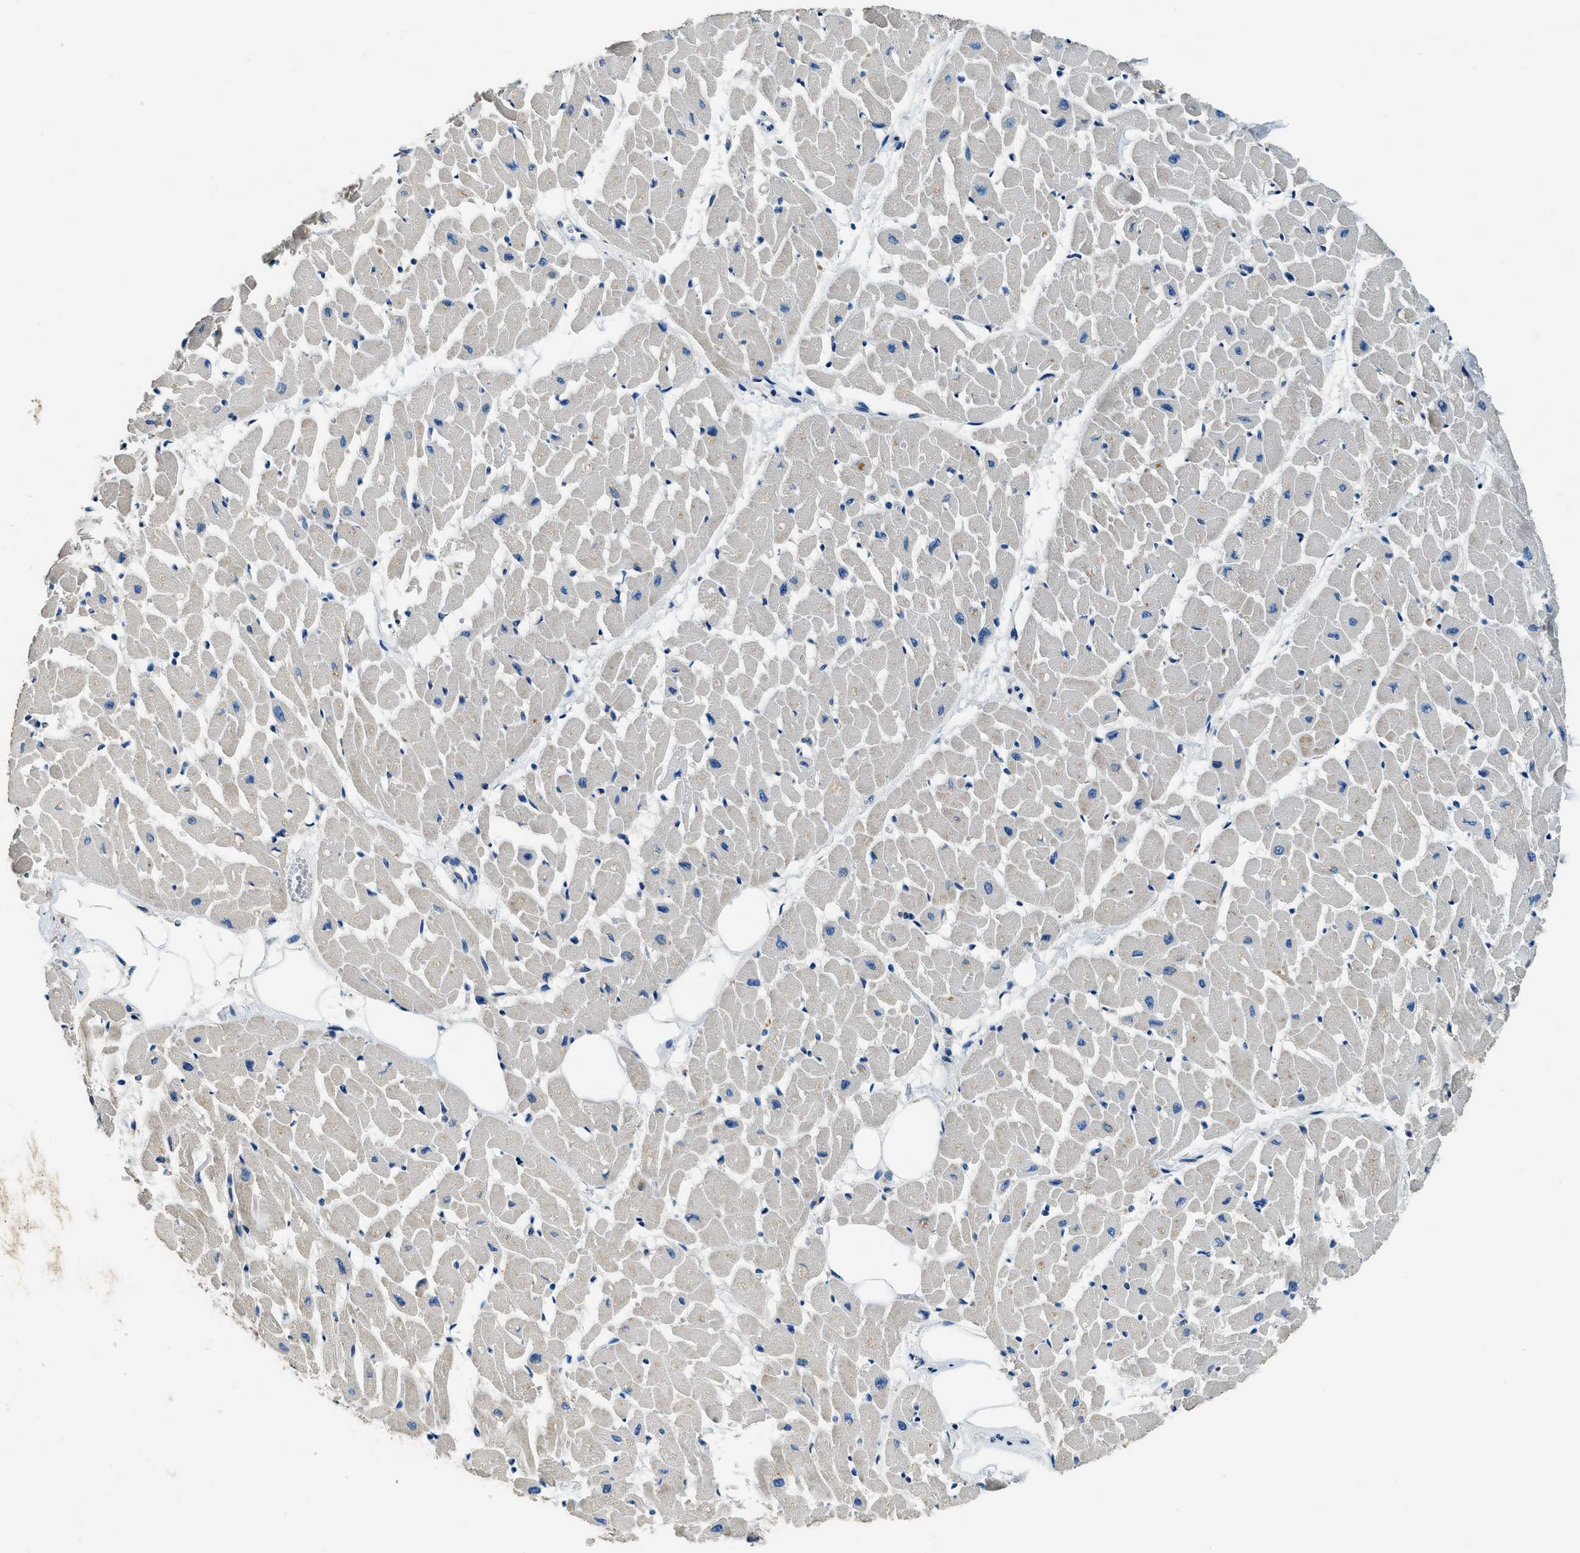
{"staining": {"intensity": "moderate", "quantity": "<25%", "location": "cytoplasmic/membranous"}, "tissue": "heart muscle", "cell_type": "Cardiomyocytes", "image_type": "normal", "snomed": [{"axis": "morphology", "description": "Normal tissue, NOS"}, {"axis": "topography", "description": "Heart"}], "caption": "Benign heart muscle was stained to show a protein in brown. There is low levels of moderate cytoplasmic/membranous staining in approximately <25% of cardiomyocytes. The staining was performed using DAB (3,3'-diaminobenzidine), with brown indicating positive protein expression. Nuclei are stained blue with hematoxylin.", "gene": "TMEM186", "patient": {"sex": "female", "age": 19}}